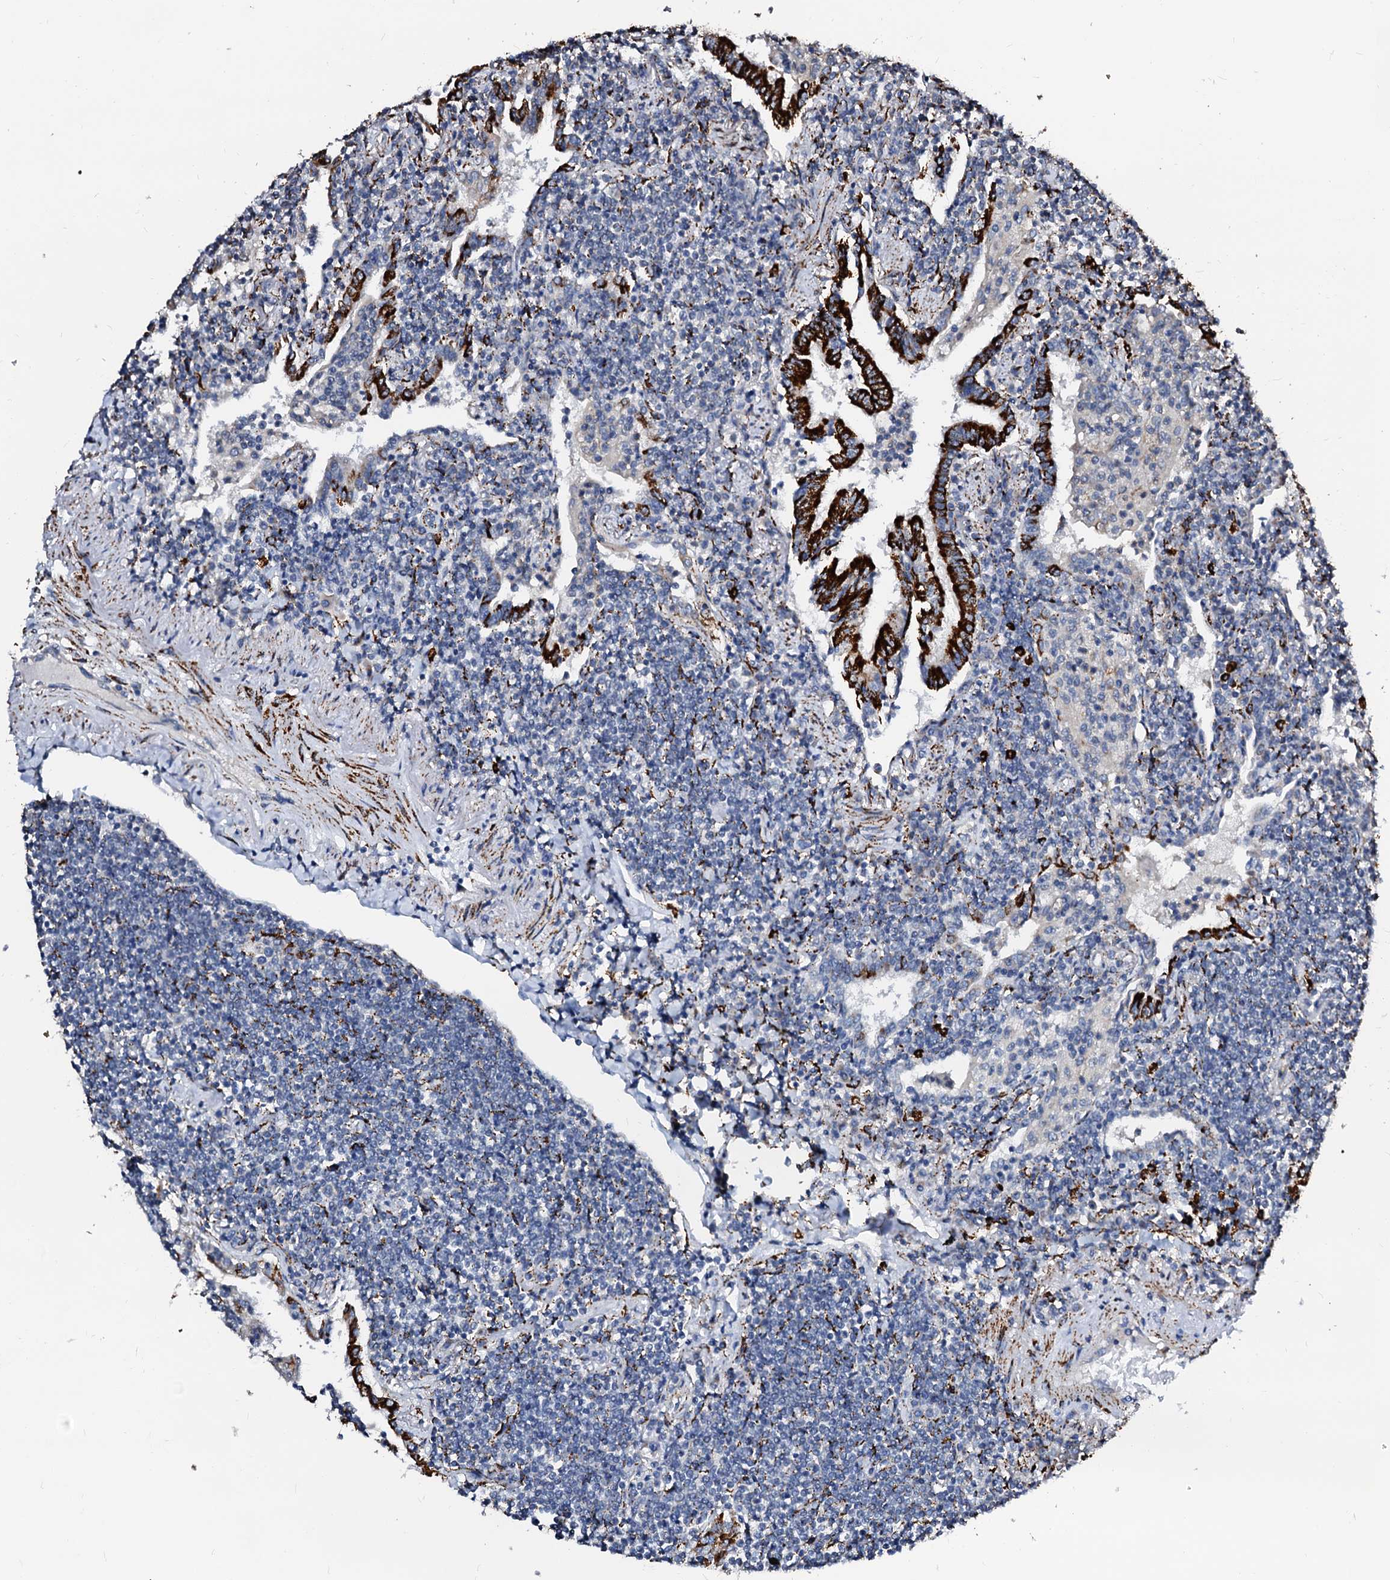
{"staining": {"intensity": "negative", "quantity": "none", "location": "none"}, "tissue": "lymphoma", "cell_type": "Tumor cells", "image_type": "cancer", "snomed": [{"axis": "morphology", "description": "Malignant lymphoma, non-Hodgkin's type, Low grade"}, {"axis": "topography", "description": "Lung"}], "caption": "Tumor cells show no significant positivity in lymphoma.", "gene": "MAOB", "patient": {"sex": "female", "age": 71}}